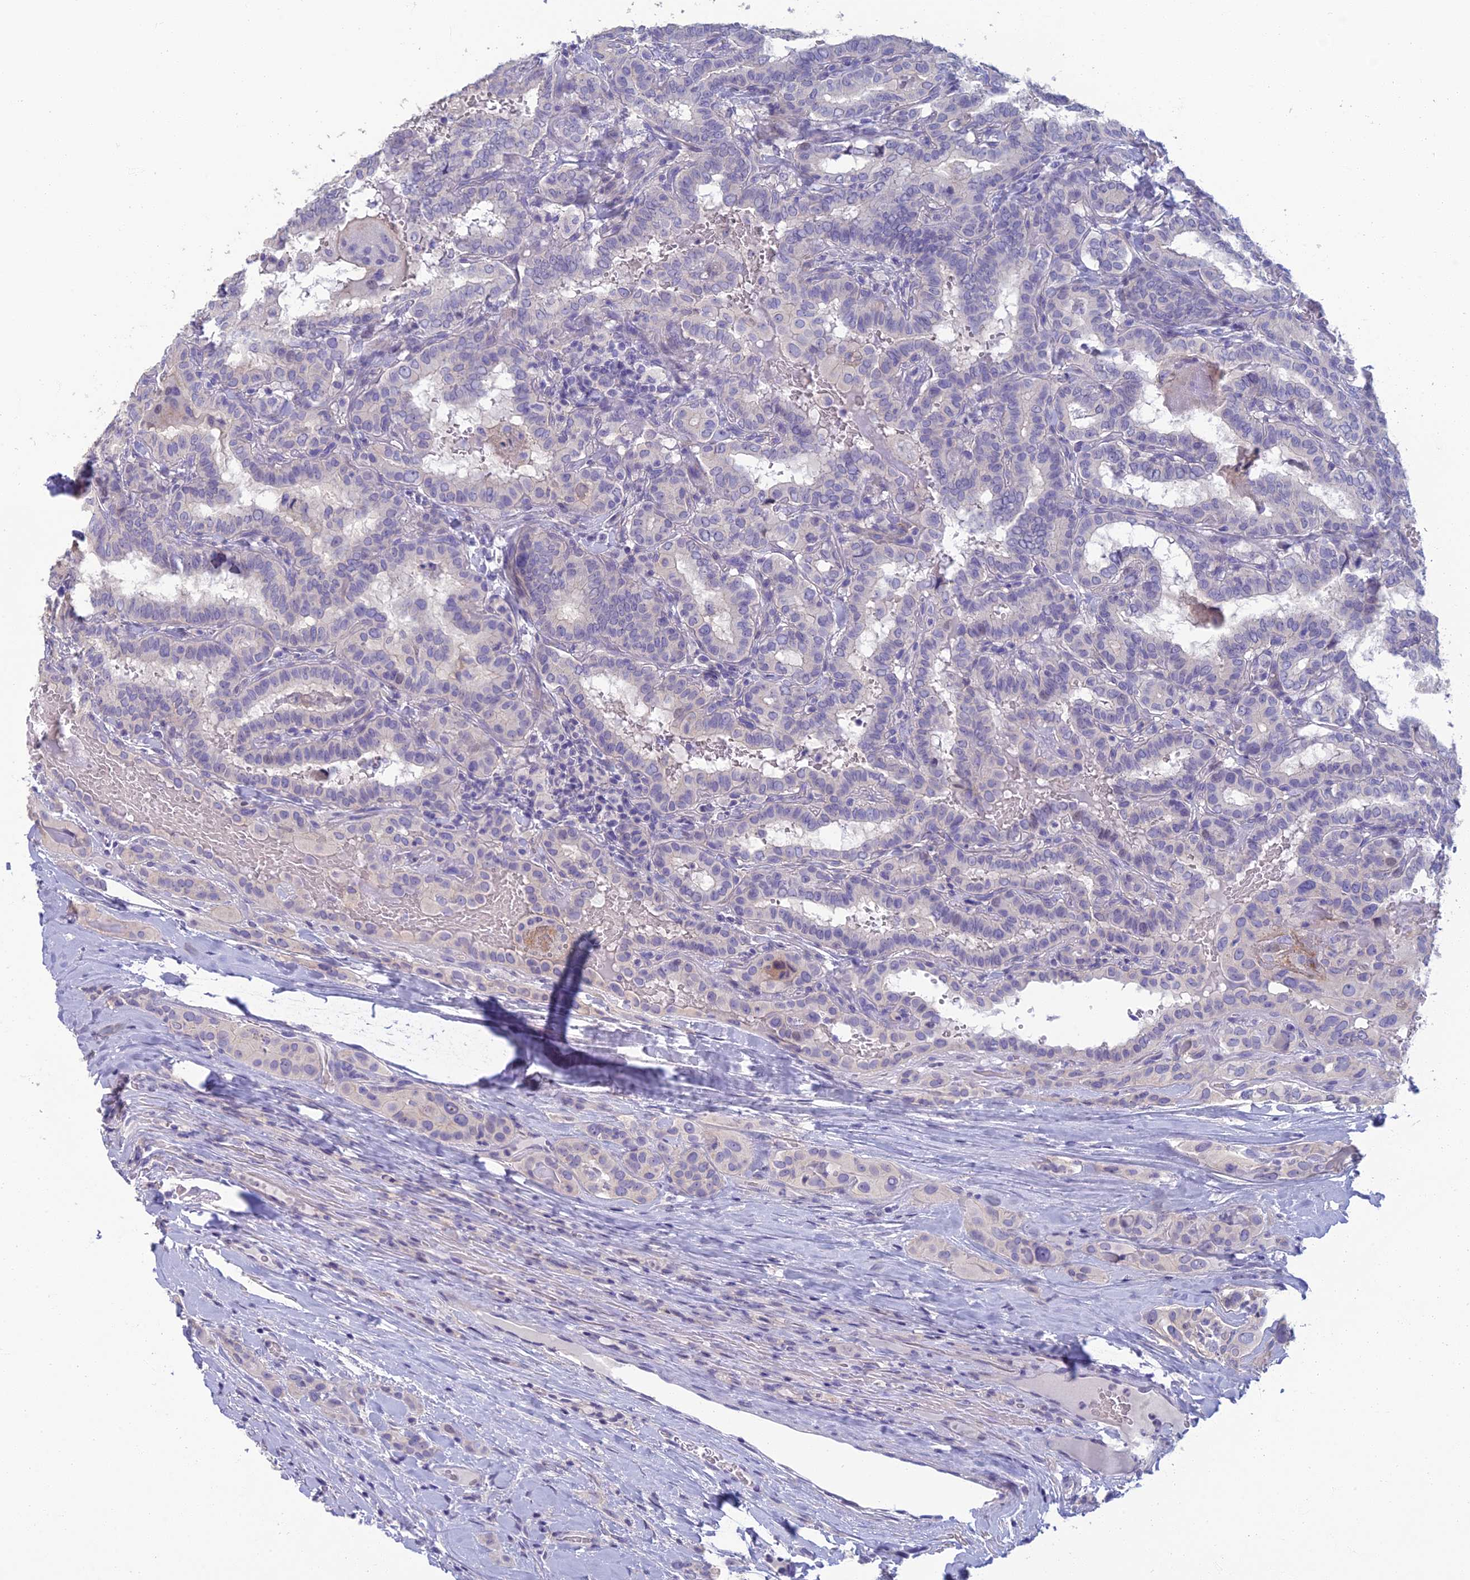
{"staining": {"intensity": "negative", "quantity": "none", "location": "none"}, "tissue": "thyroid cancer", "cell_type": "Tumor cells", "image_type": "cancer", "snomed": [{"axis": "morphology", "description": "Papillary adenocarcinoma, NOS"}, {"axis": "topography", "description": "Thyroid gland"}], "caption": "A high-resolution micrograph shows IHC staining of thyroid cancer, which shows no significant positivity in tumor cells.", "gene": "NEURL1", "patient": {"sex": "female", "age": 72}}